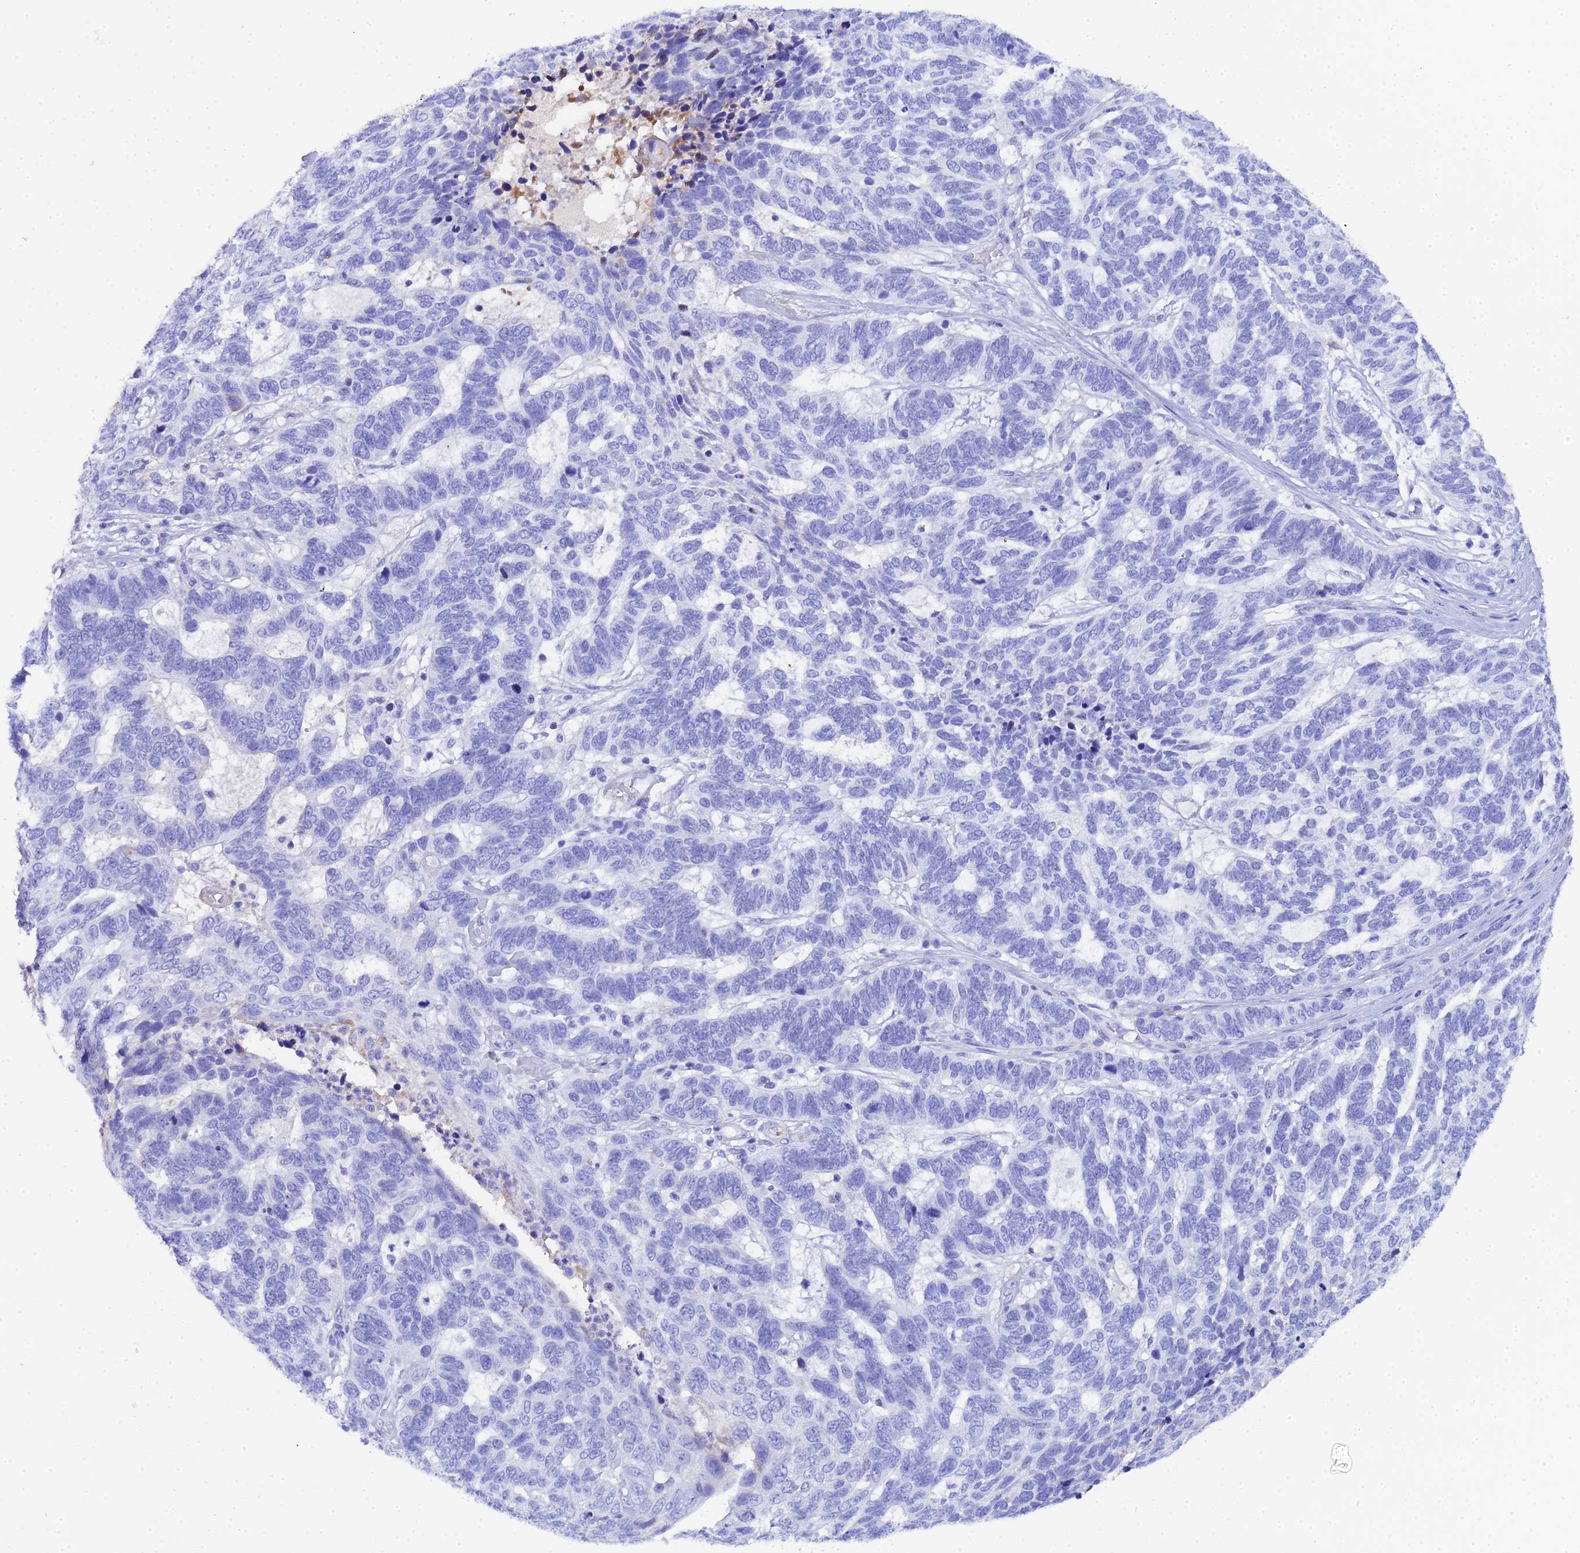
{"staining": {"intensity": "negative", "quantity": "none", "location": "none"}, "tissue": "skin cancer", "cell_type": "Tumor cells", "image_type": "cancer", "snomed": [{"axis": "morphology", "description": "Basal cell carcinoma"}, {"axis": "topography", "description": "Skin"}], "caption": "The immunohistochemistry (IHC) histopathology image has no significant positivity in tumor cells of skin basal cell carcinoma tissue.", "gene": "CELA3A", "patient": {"sex": "female", "age": 65}}